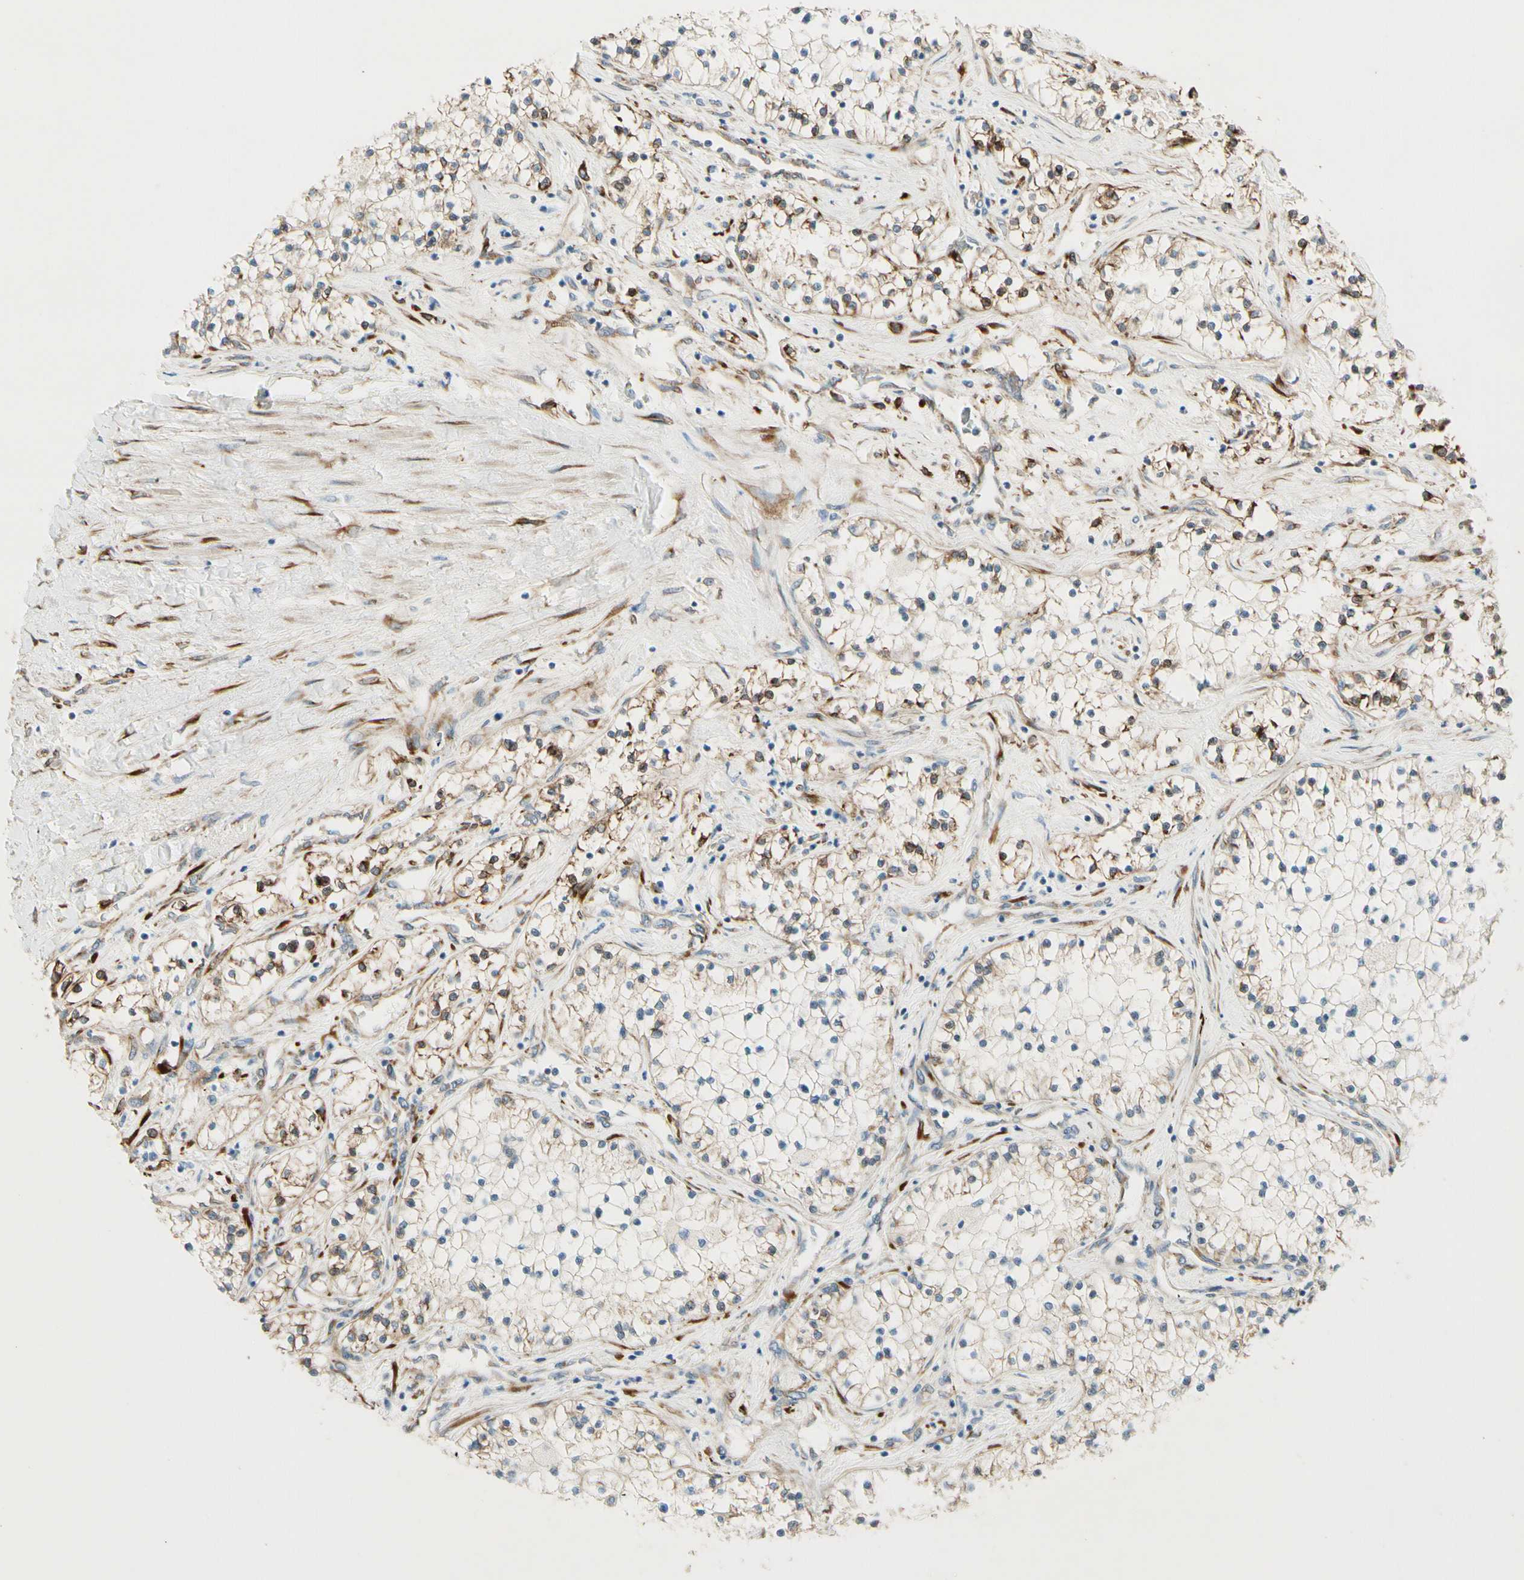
{"staining": {"intensity": "weak", "quantity": "<25%", "location": "cytoplasmic/membranous"}, "tissue": "renal cancer", "cell_type": "Tumor cells", "image_type": "cancer", "snomed": [{"axis": "morphology", "description": "Adenocarcinoma, NOS"}, {"axis": "topography", "description": "Kidney"}], "caption": "Human renal cancer (adenocarcinoma) stained for a protein using immunohistochemistry (IHC) shows no expression in tumor cells.", "gene": "FKBP7", "patient": {"sex": "male", "age": 68}}